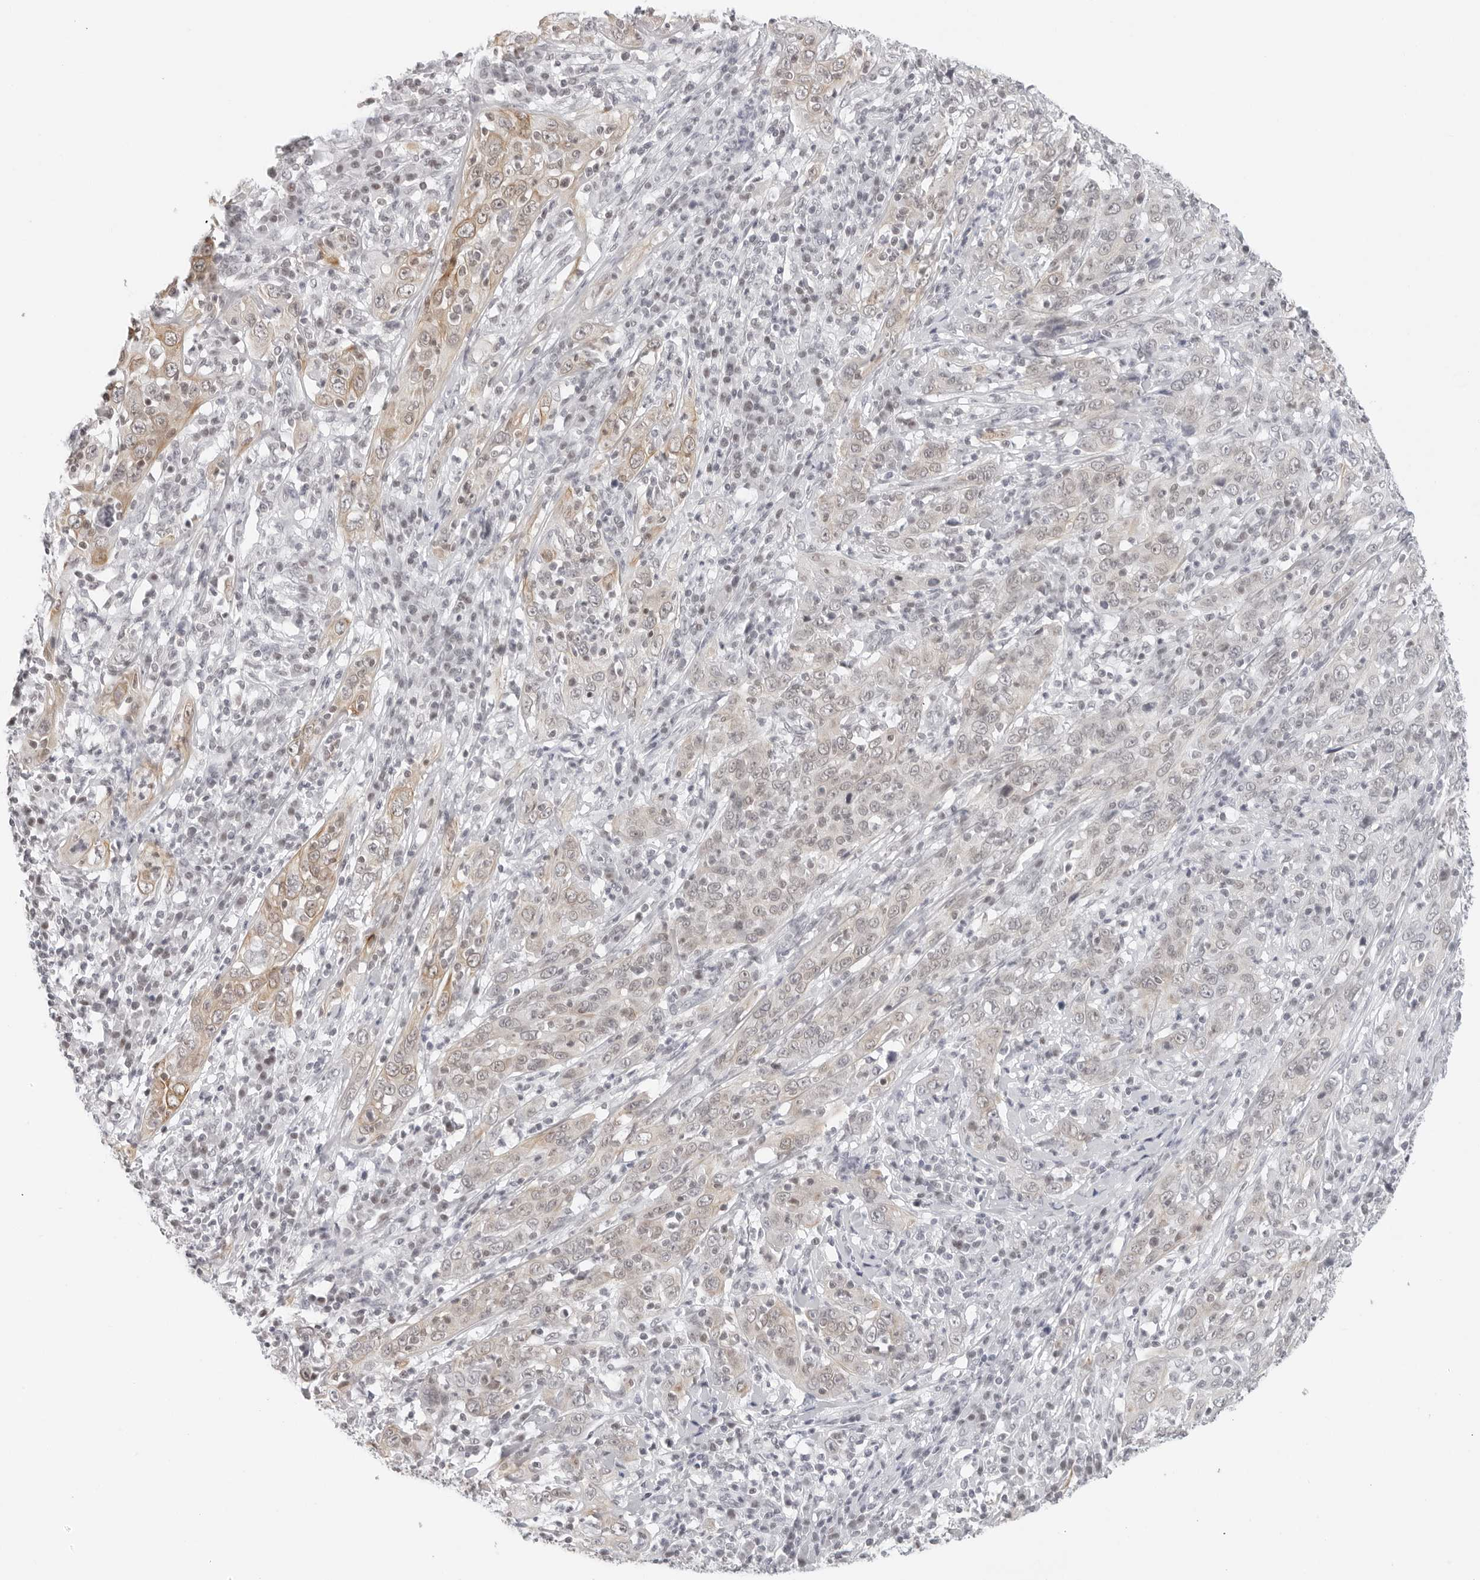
{"staining": {"intensity": "weak", "quantity": "25%-75%", "location": "nuclear"}, "tissue": "cervical cancer", "cell_type": "Tumor cells", "image_type": "cancer", "snomed": [{"axis": "morphology", "description": "Squamous cell carcinoma, NOS"}, {"axis": "topography", "description": "Cervix"}], "caption": "Cervical cancer (squamous cell carcinoma) stained for a protein (brown) shows weak nuclear positive staining in approximately 25%-75% of tumor cells.", "gene": "FLG2", "patient": {"sex": "female", "age": 46}}